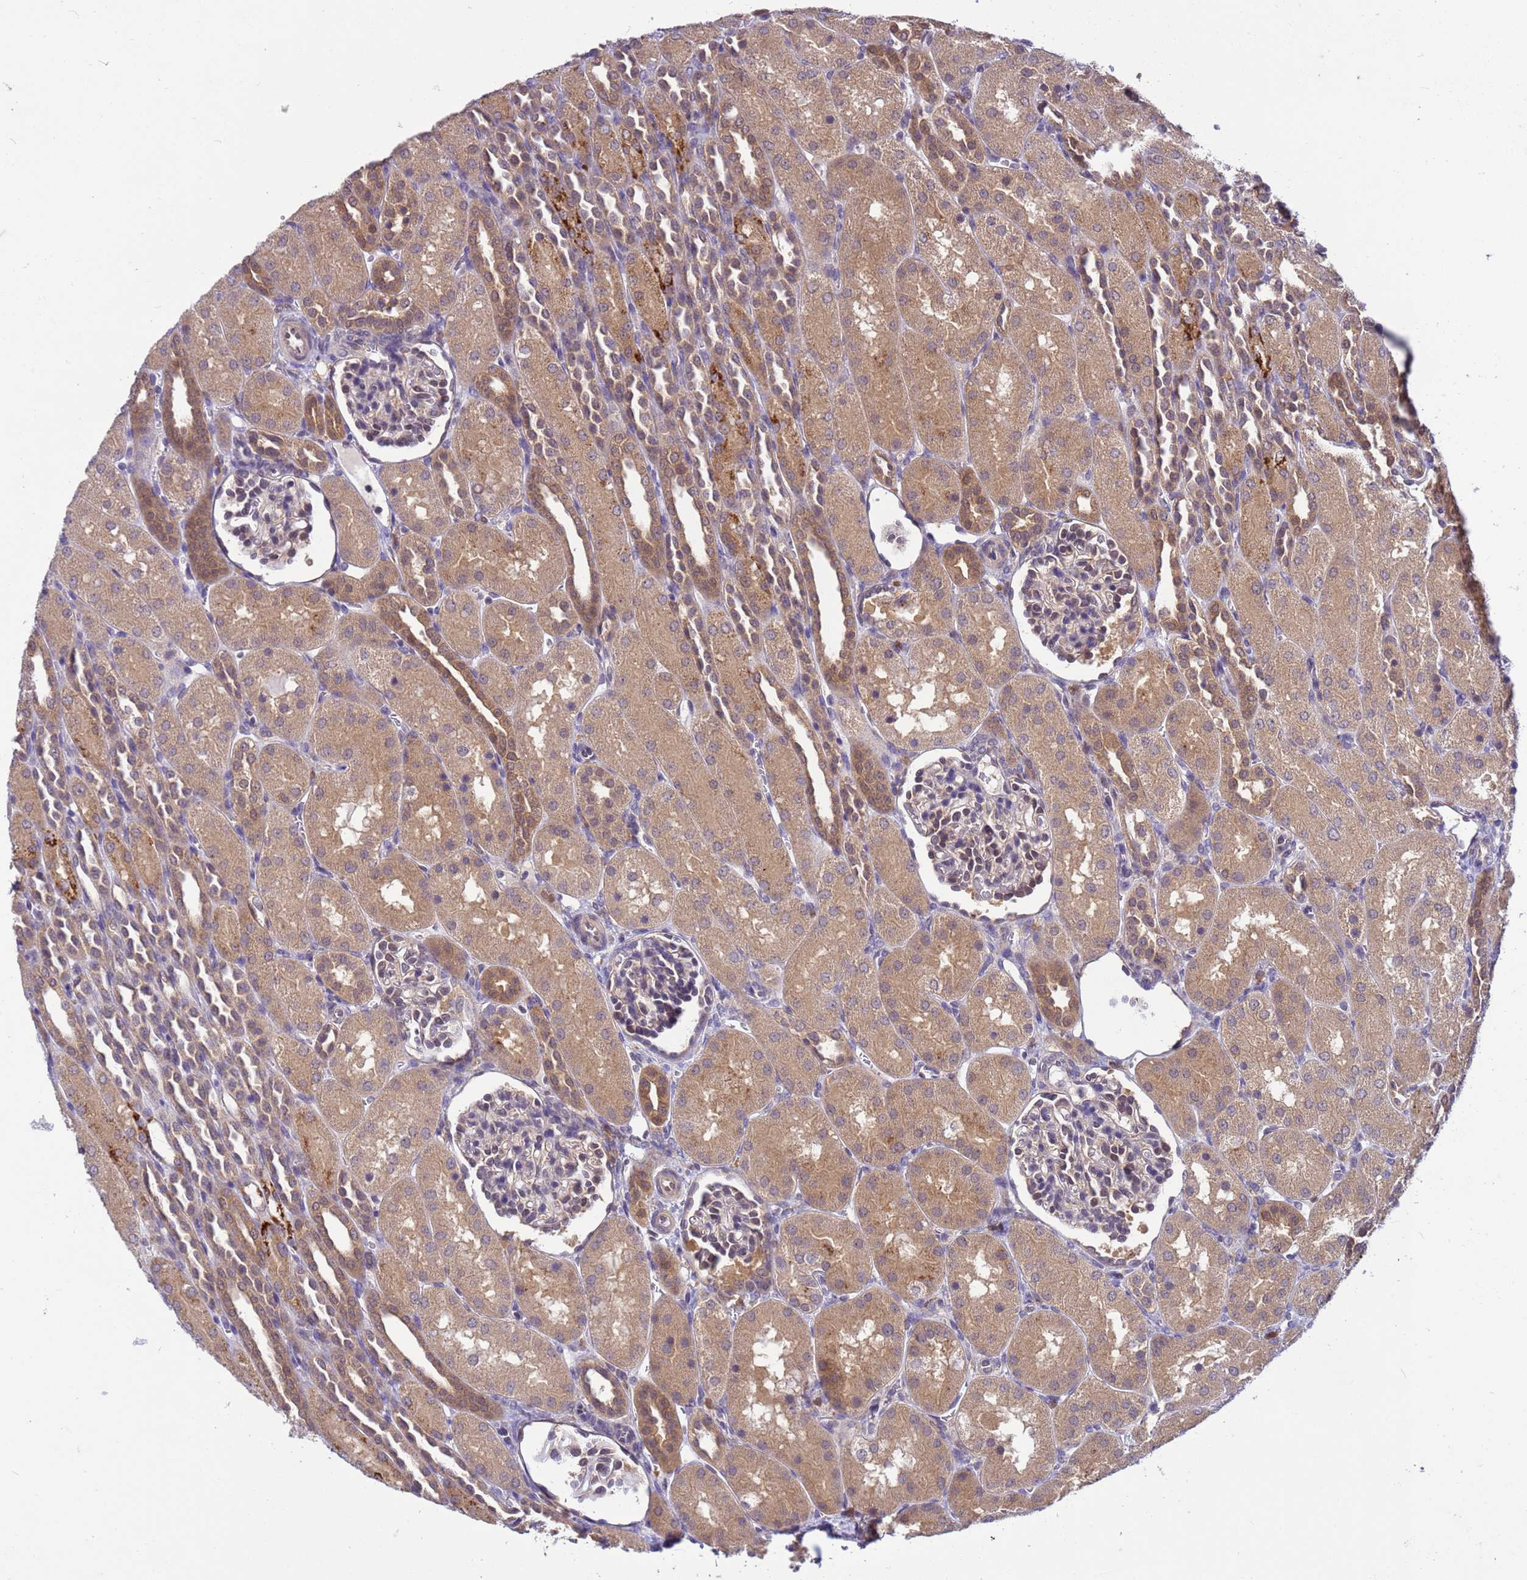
{"staining": {"intensity": "moderate", "quantity": "<25%", "location": "cytoplasmic/membranous"}, "tissue": "kidney", "cell_type": "Cells in glomeruli", "image_type": "normal", "snomed": [{"axis": "morphology", "description": "Normal tissue, NOS"}, {"axis": "topography", "description": "Kidney"}], "caption": "Protein positivity by immunohistochemistry demonstrates moderate cytoplasmic/membranous staining in about <25% of cells in glomeruli in normal kidney.", "gene": "NPEPPS", "patient": {"sex": "male", "age": 1}}